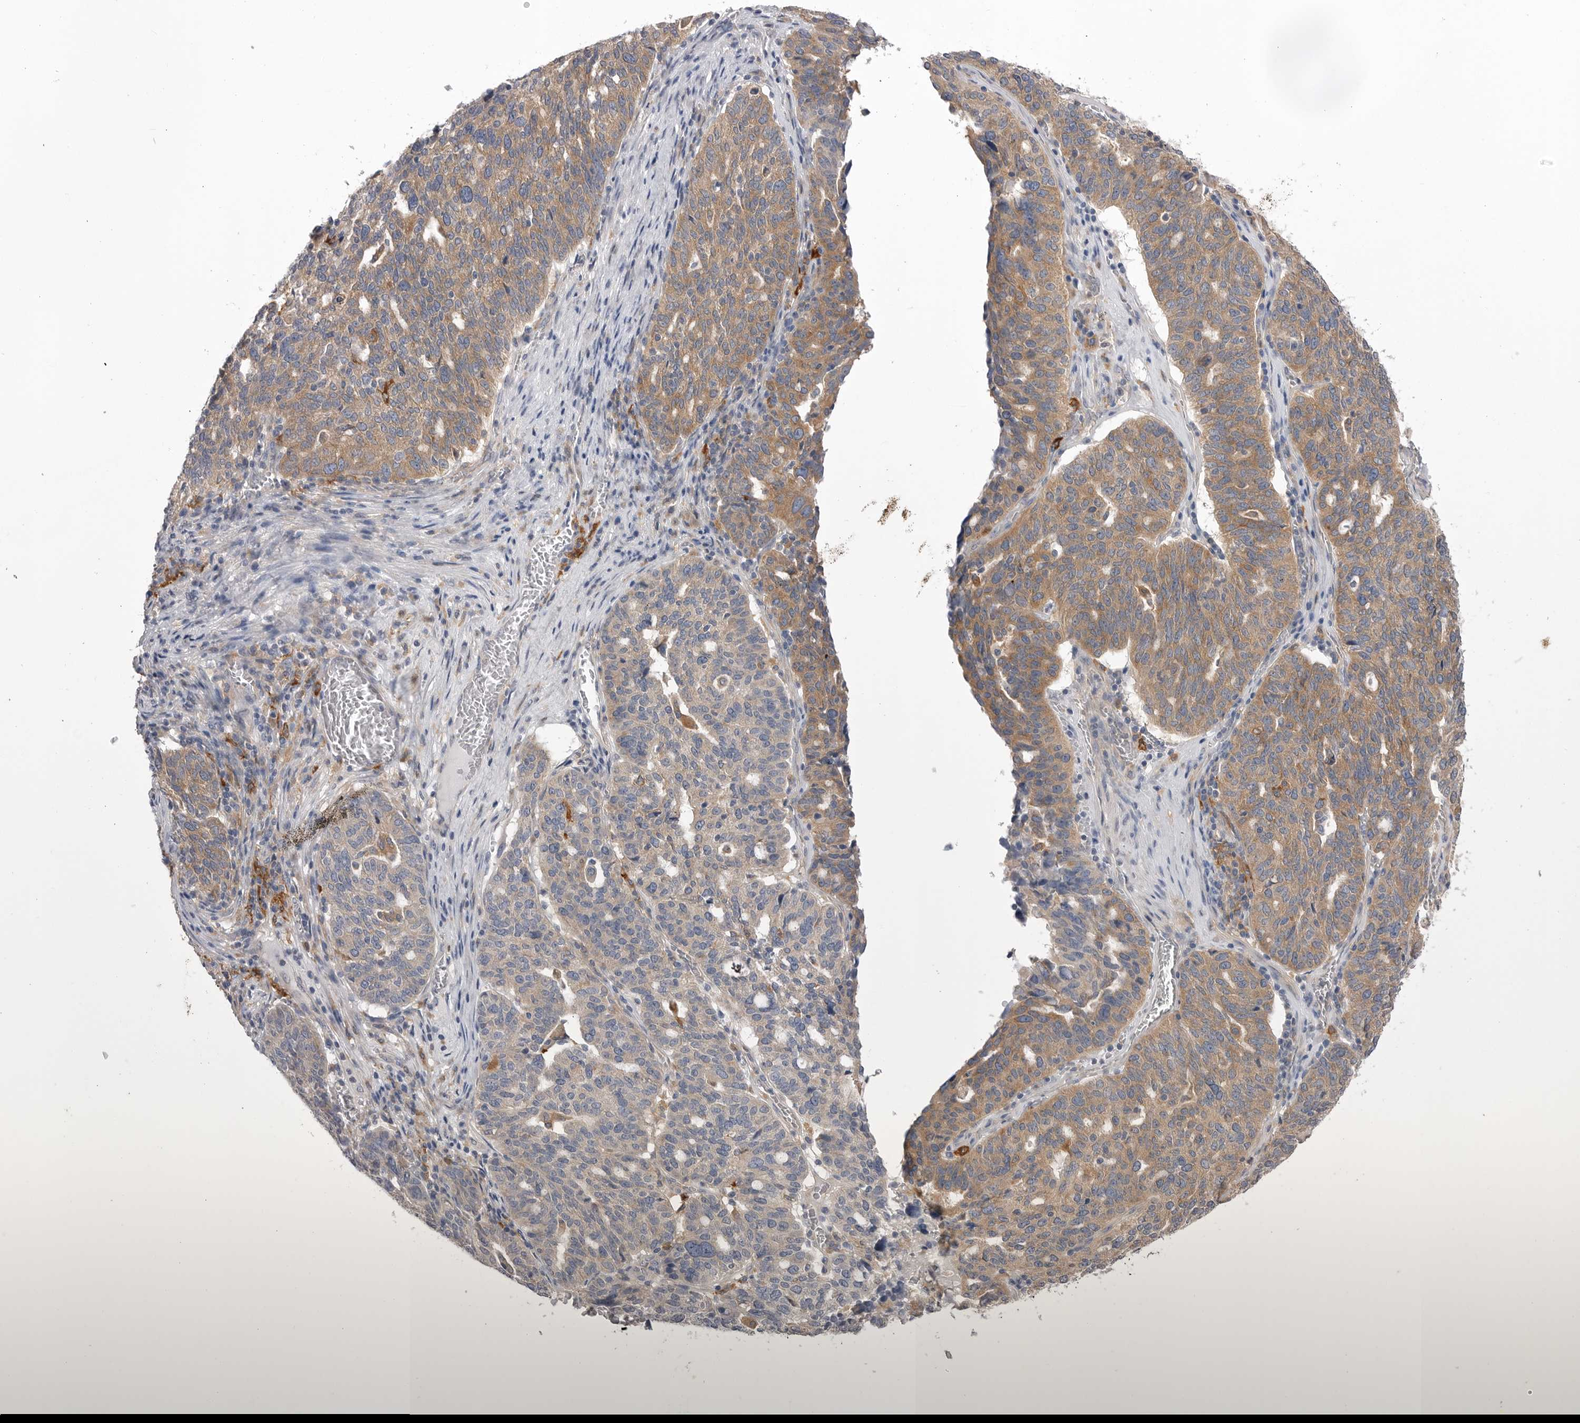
{"staining": {"intensity": "moderate", "quantity": "25%-75%", "location": "cytoplasmic/membranous"}, "tissue": "ovarian cancer", "cell_type": "Tumor cells", "image_type": "cancer", "snomed": [{"axis": "morphology", "description": "Cystadenocarcinoma, serous, NOS"}, {"axis": "topography", "description": "Ovary"}], "caption": "Protein expression analysis of human ovarian serous cystadenocarcinoma reveals moderate cytoplasmic/membranous staining in about 25%-75% of tumor cells.", "gene": "VAC14", "patient": {"sex": "female", "age": 59}}